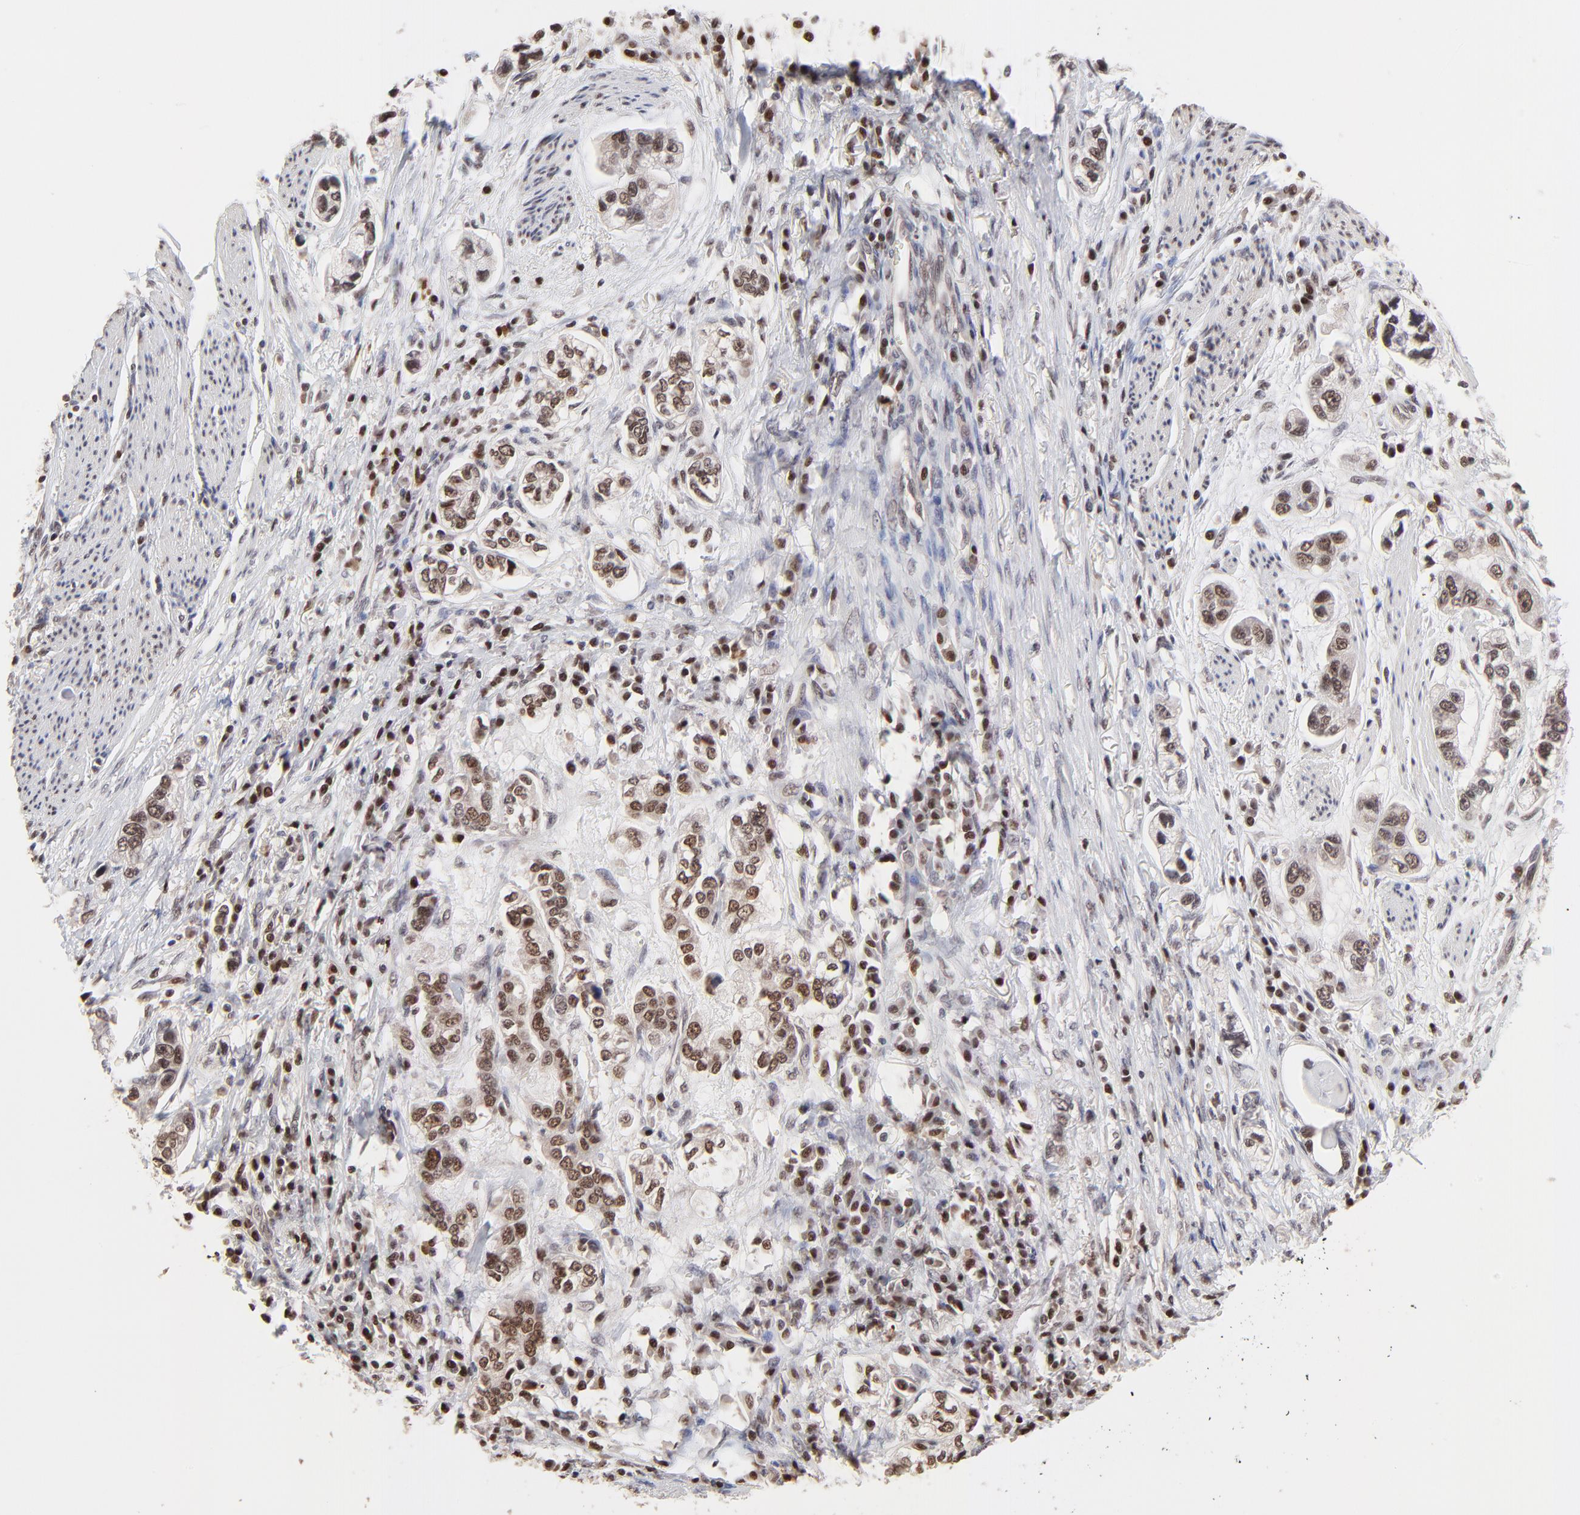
{"staining": {"intensity": "strong", "quantity": ">75%", "location": "nuclear"}, "tissue": "stomach cancer", "cell_type": "Tumor cells", "image_type": "cancer", "snomed": [{"axis": "morphology", "description": "Adenocarcinoma, NOS"}, {"axis": "topography", "description": "Stomach, lower"}], "caption": "Immunohistochemistry (DAB) staining of human adenocarcinoma (stomach) shows strong nuclear protein expression in about >75% of tumor cells.", "gene": "DSN1", "patient": {"sex": "female", "age": 93}}